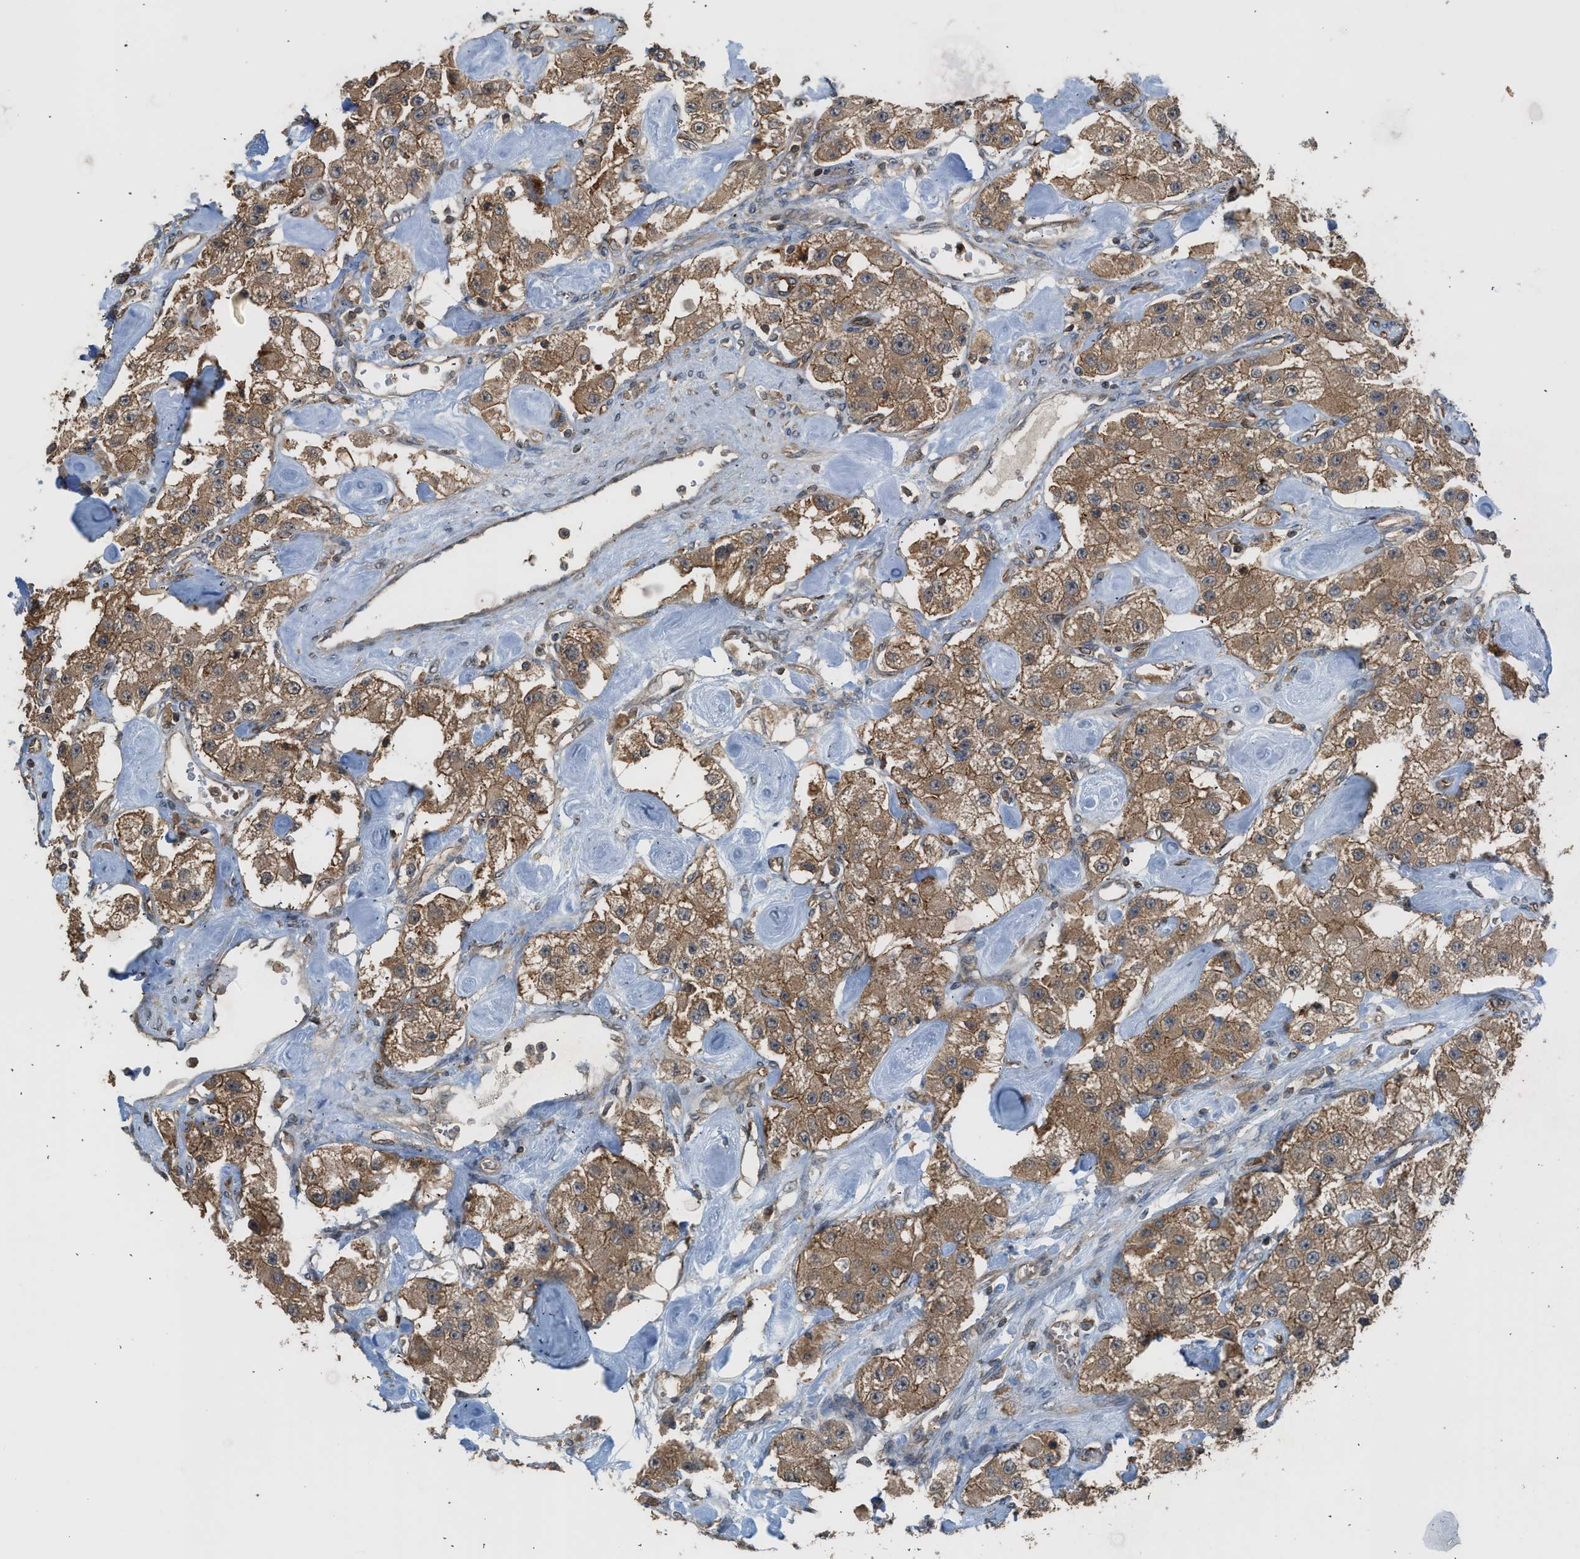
{"staining": {"intensity": "moderate", "quantity": ">75%", "location": "cytoplasmic/membranous"}, "tissue": "carcinoid", "cell_type": "Tumor cells", "image_type": "cancer", "snomed": [{"axis": "morphology", "description": "Carcinoid, malignant, NOS"}, {"axis": "topography", "description": "Pancreas"}], "caption": "Protein expression analysis of carcinoid (malignant) exhibits moderate cytoplasmic/membranous positivity in approximately >75% of tumor cells.", "gene": "HIP1R", "patient": {"sex": "male", "age": 41}}